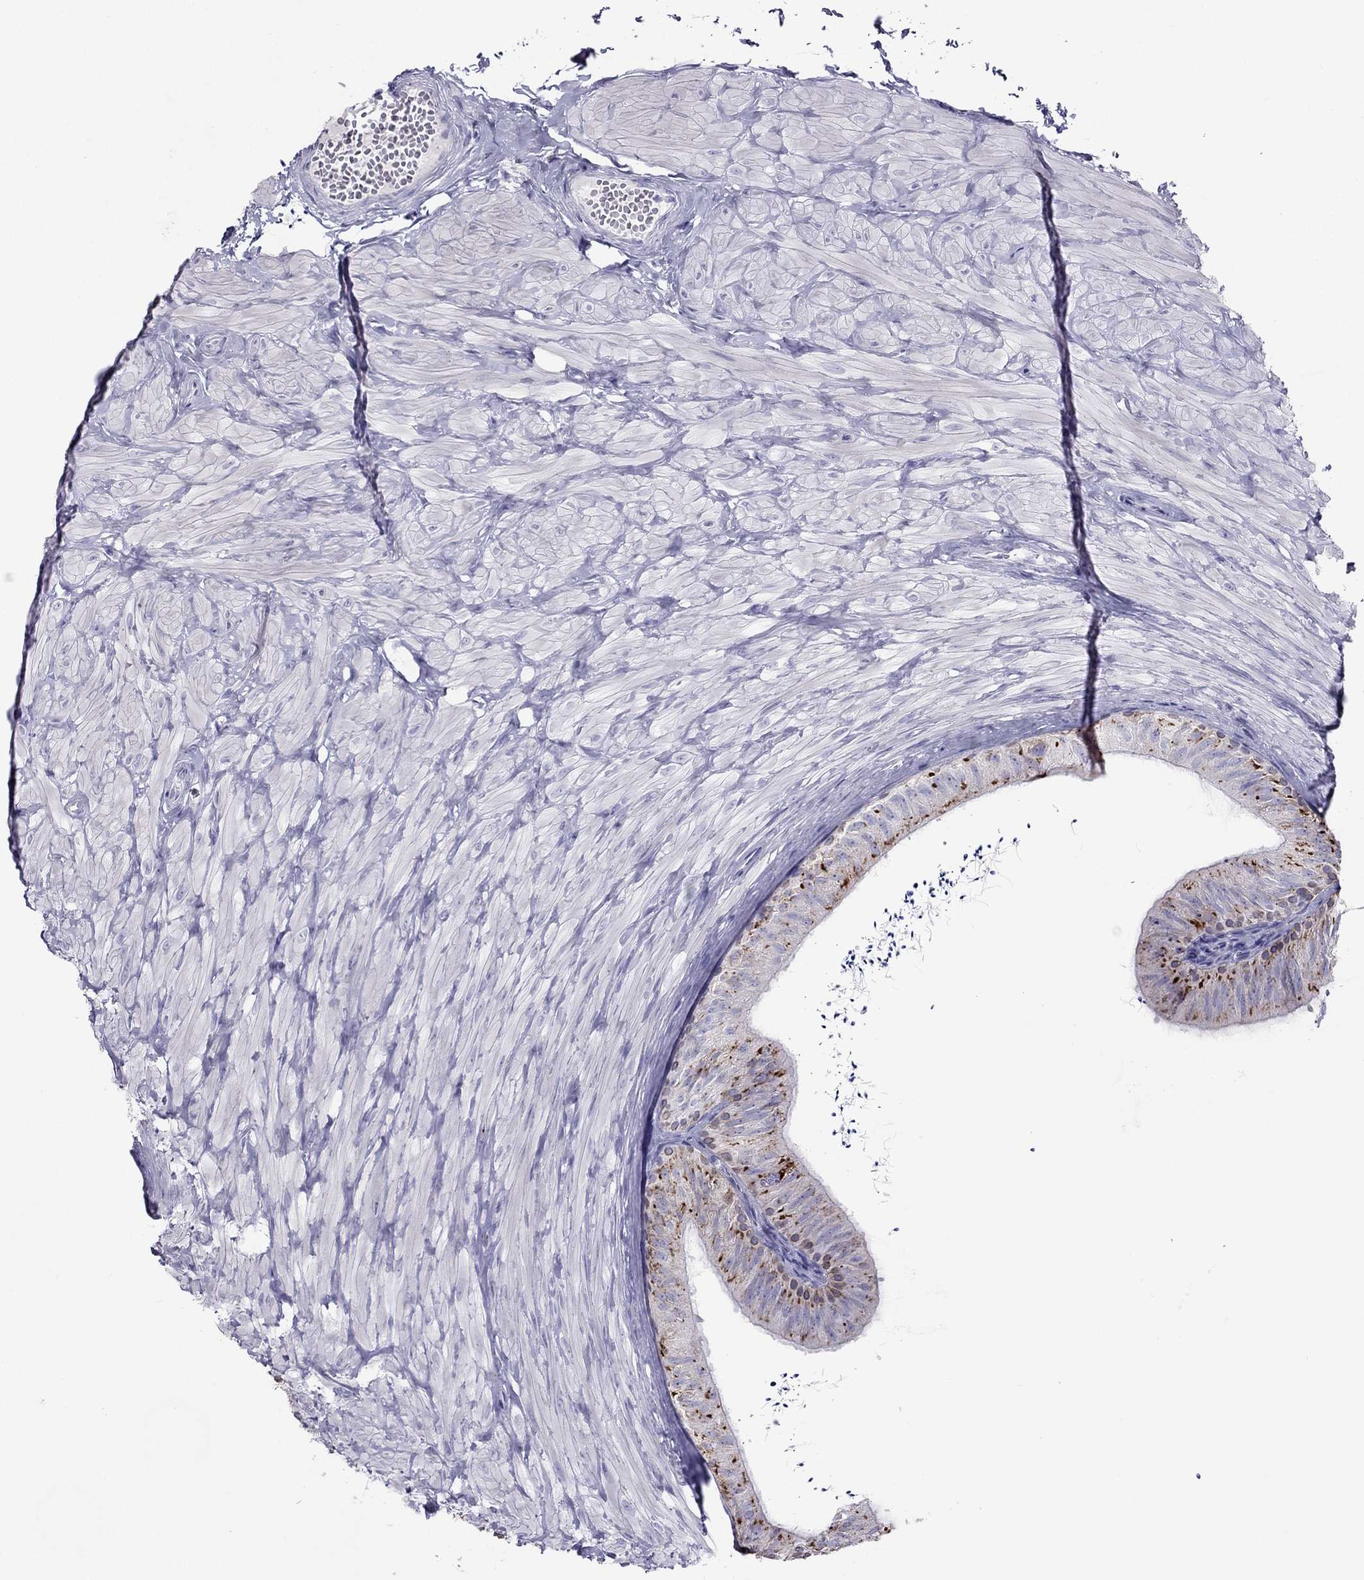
{"staining": {"intensity": "negative", "quantity": "none", "location": "none"}, "tissue": "epididymis", "cell_type": "Glandular cells", "image_type": "normal", "snomed": [{"axis": "morphology", "description": "Normal tissue, NOS"}, {"axis": "topography", "description": "Epididymis"}], "caption": "IHC of unremarkable epididymis exhibits no expression in glandular cells. (DAB (3,3'-diaminobenzidine) immunohistochemistry with hematoxylin counter stain).", "gene": "MAEL", "patient": {"sex": "male", "age": 32}}